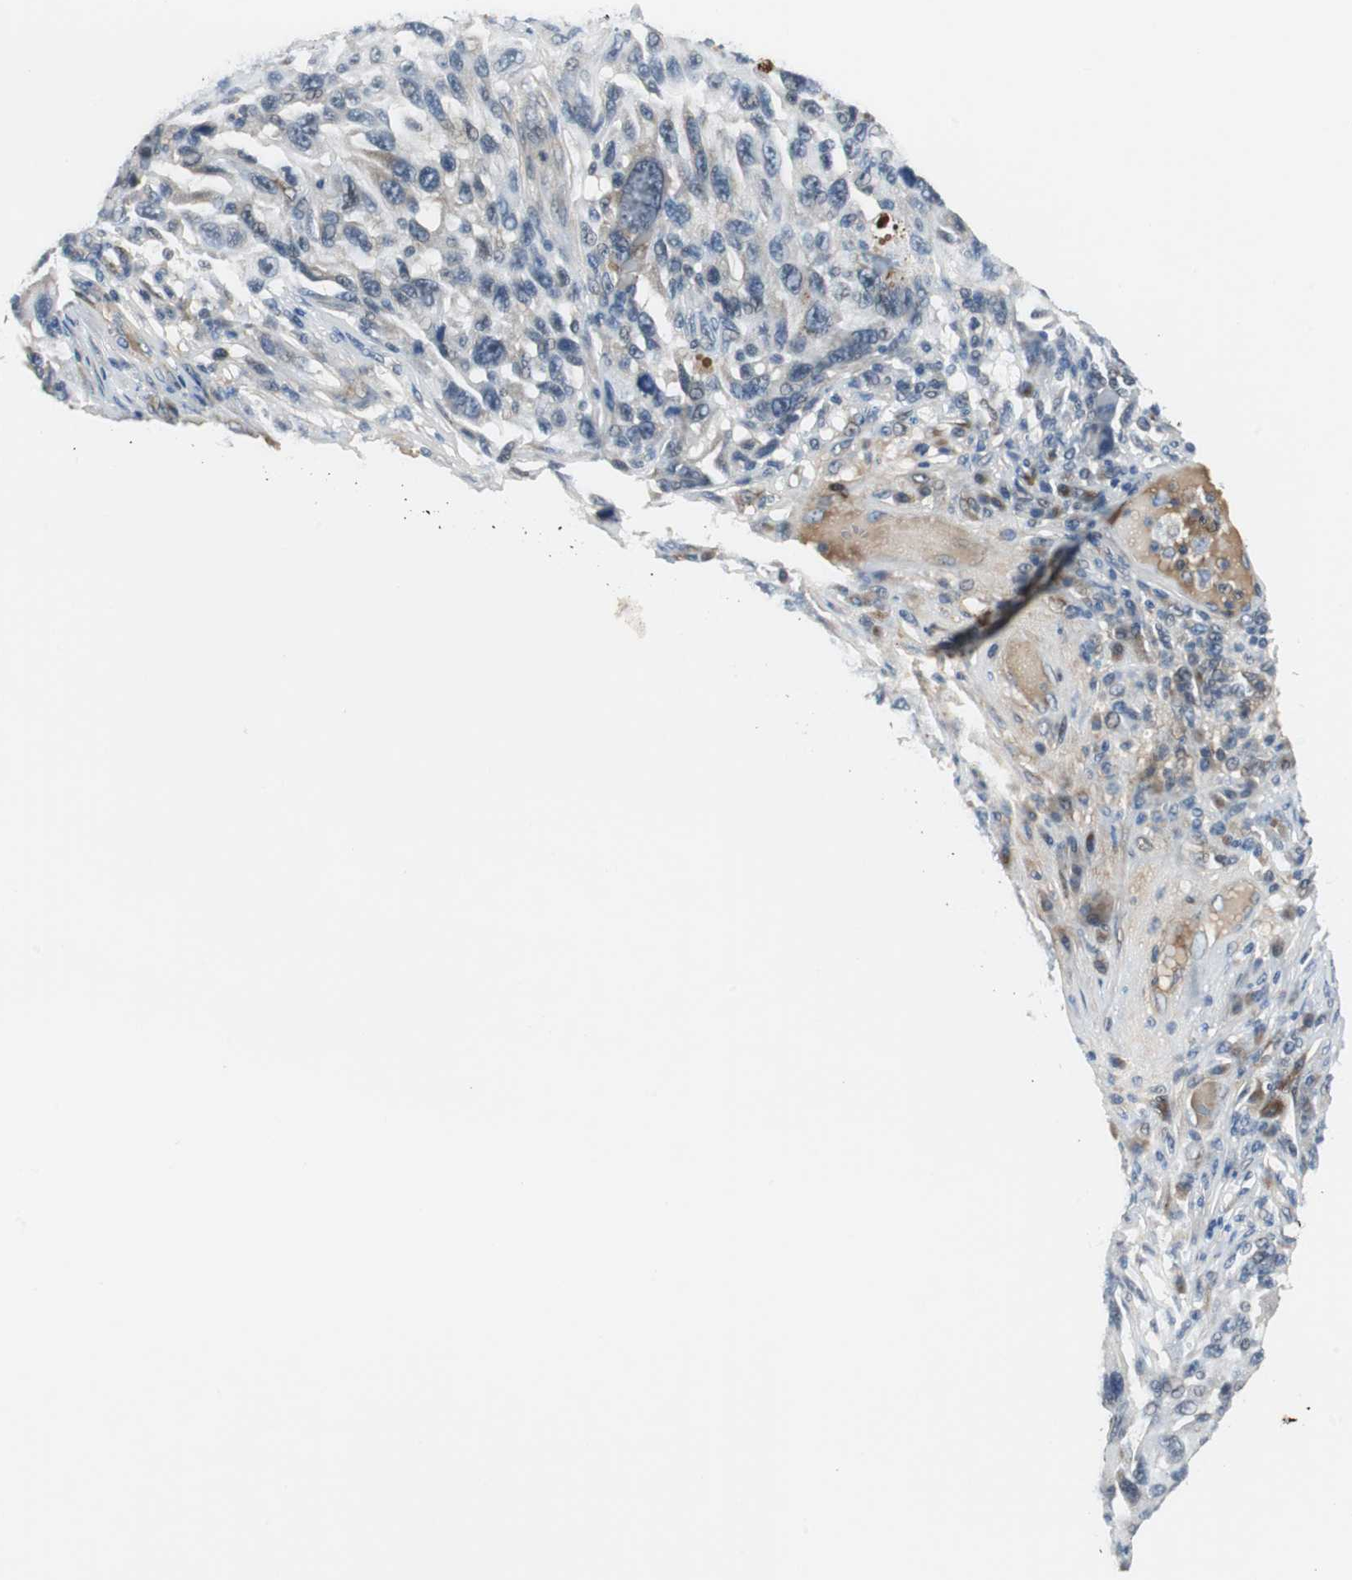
{"staining": {"intensity": "negative", "quantity": "none", "location": "none"}, "tissue": "melanoma", "cell_type": "Tumor cells", "image_type": "cancer", "snomed": [{"axis": "morphology", "description": "Malignant melanoma, NOS"}, {"axis": "topography", "description": "Skin"}], "caption": "This photomicrograph is of melanoma stained with immunohistochemistry (IHC) to label a protein in brown with the nuclei are counter-stained blue. There is no staining in tumor cells.", "gene": "FHL2", "patient": {"sex": "male", "age": 53}}